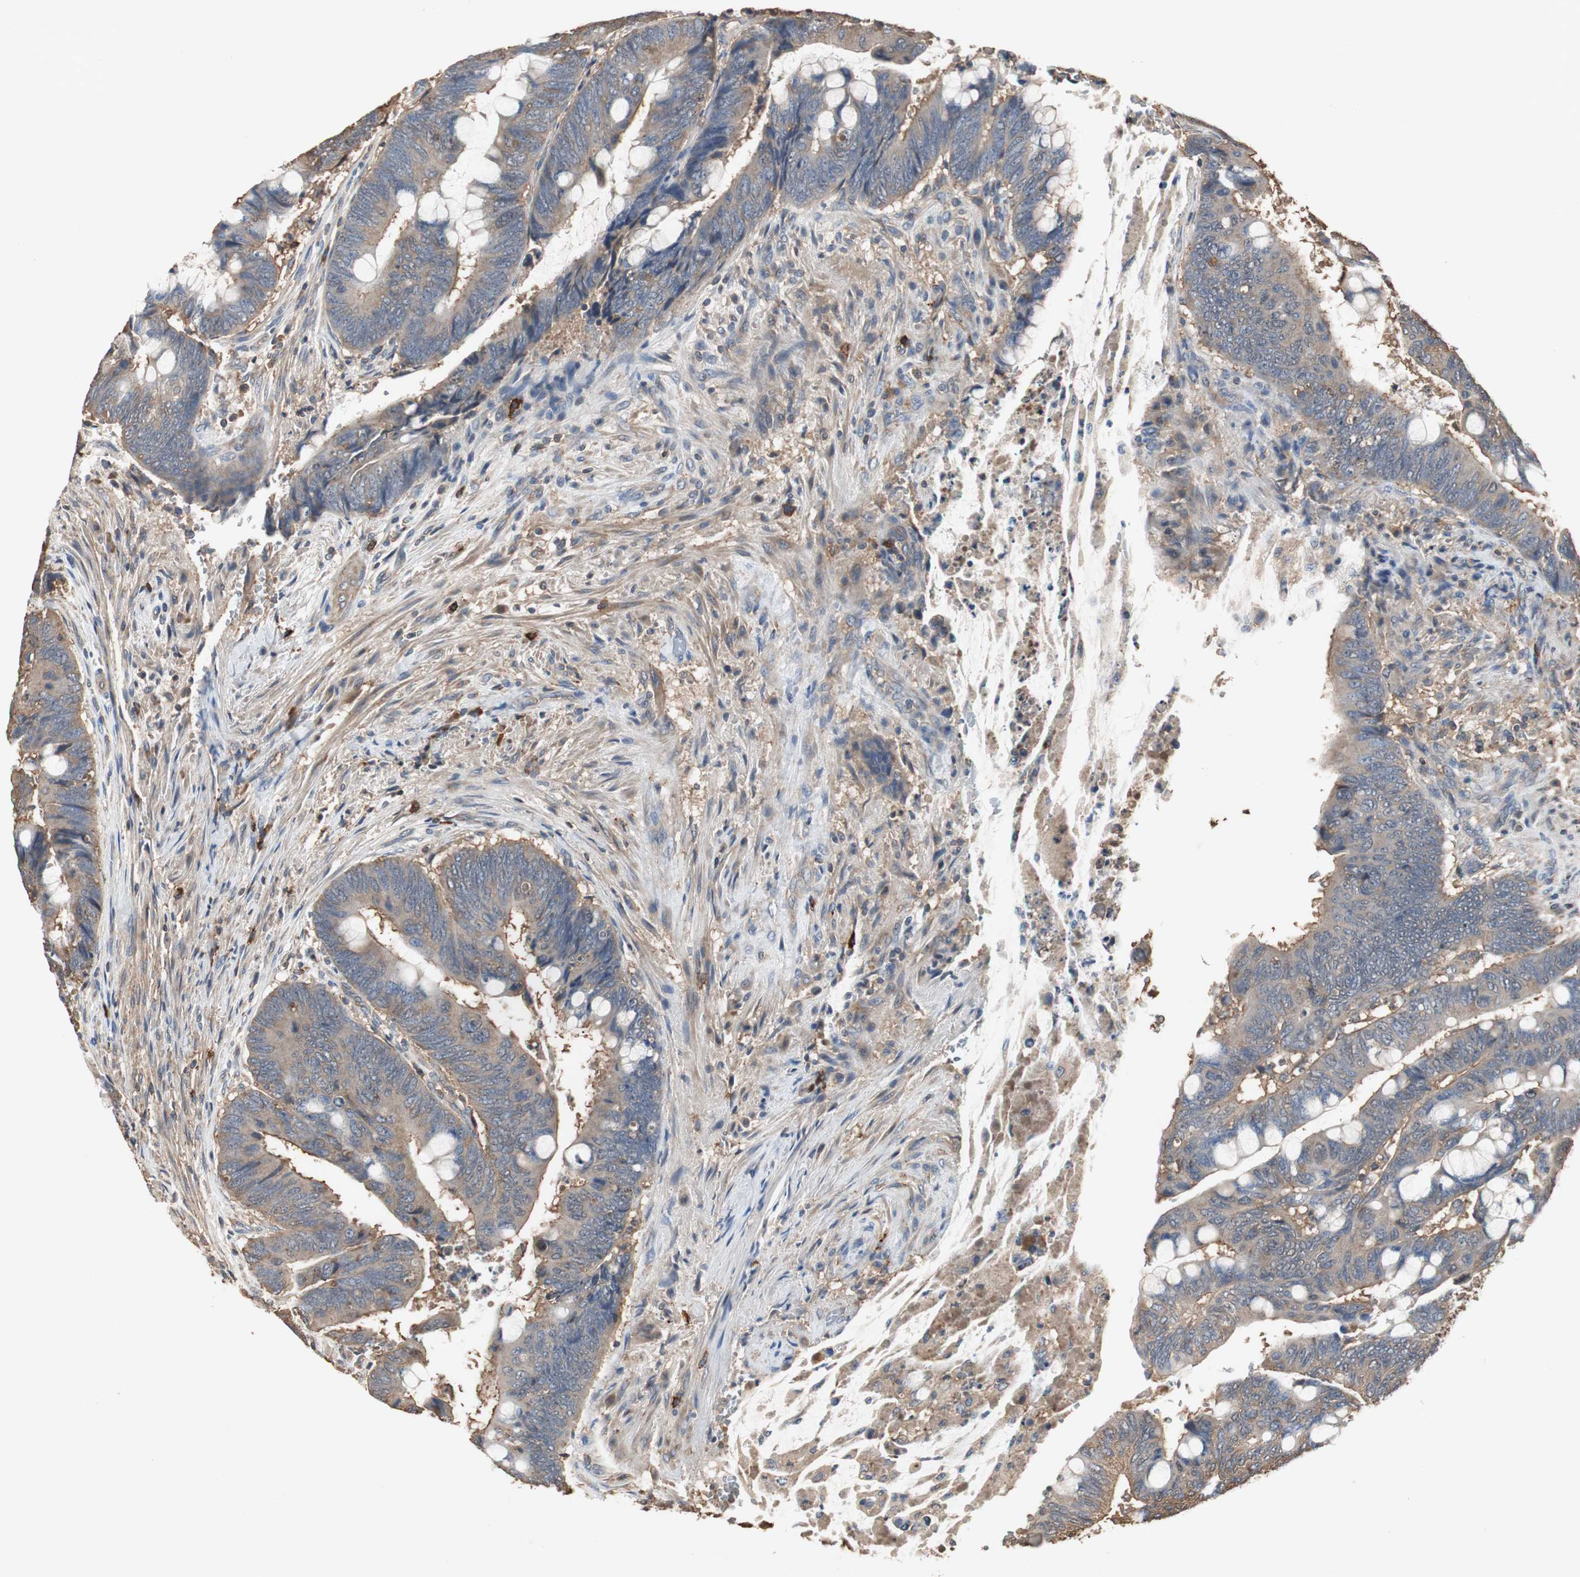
{"staining": {"intensity": "moderate", "quantity": ">75%", "location": "cytoplasmic/membranous"}, "tissue": "colorectal cancer", "cell_type": "Tumor cells", "image_type": "cancer", "snomed": [{"axis": "morphology", "description": "Normal tissue, NOS"}, {"axis": "morphology", "description": "Adenocarcinoma, NOS"}, {"axis": "topography", "description": "Rectum"}], "caption": "Colorectal cancer stained with a protein marker exhibits moderate staining in tumor cells.", "gene": "TNFRSF14", "patient": {"sex": "male", "age": 92}}